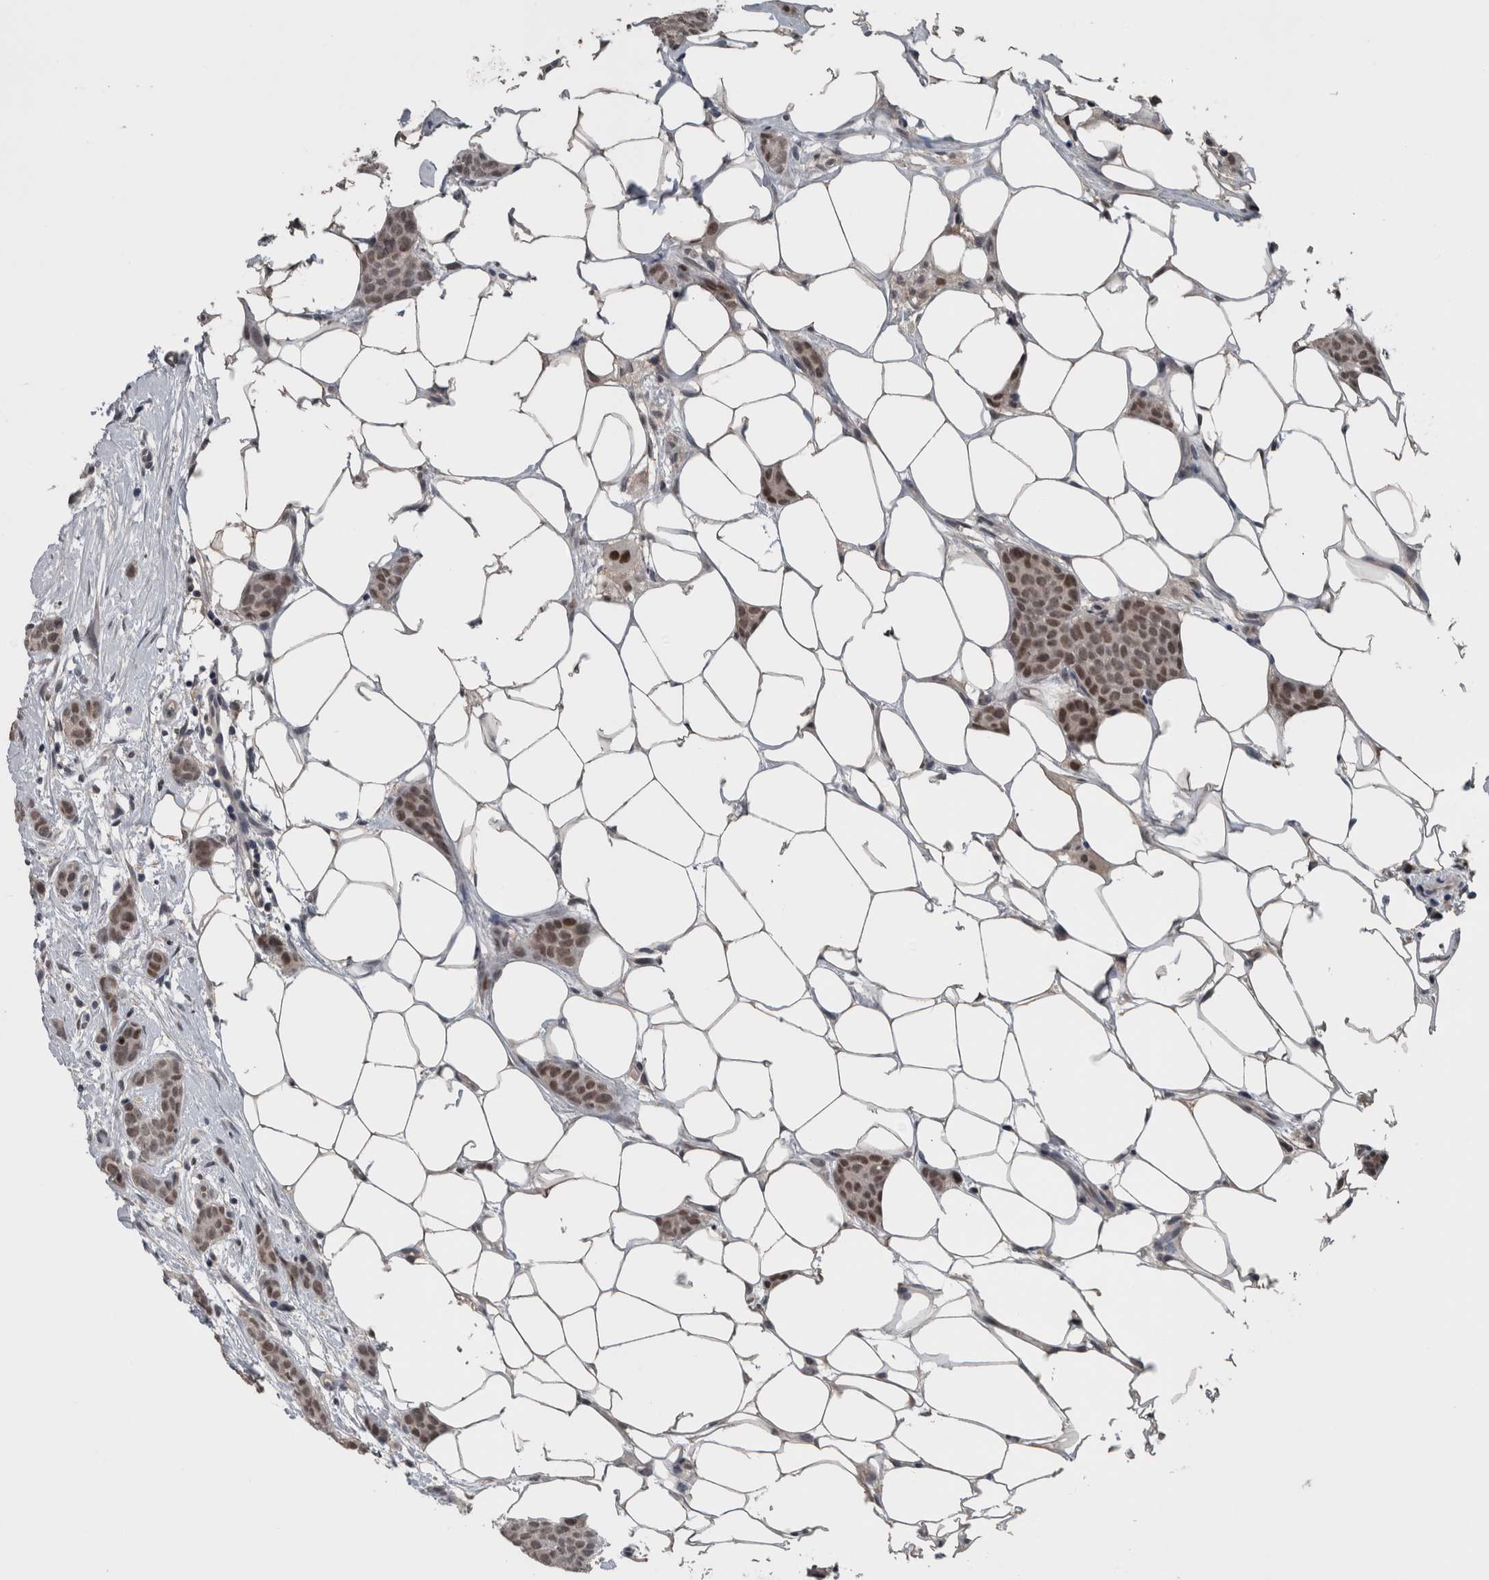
{"staining": {"intensity": "moderate", "quantity": ">75%", "location": "nuclear"}, "tissue": "breast cancer", "cell_type": "Tumor cells", "image_type": "cancer", "snomed": [{"axis": "morphology", "description": "Lobular carcinoma"}, {"axis": "topography", "description": "Skin"}, {"axis": "topography", "description": "Breast"}], "caption": "Tumor cells display moderate nuclear staining in about >75% of cells in breast cancer.", "gene": "ZBTB21", "patient": {"sex": "female", "age": 46}}